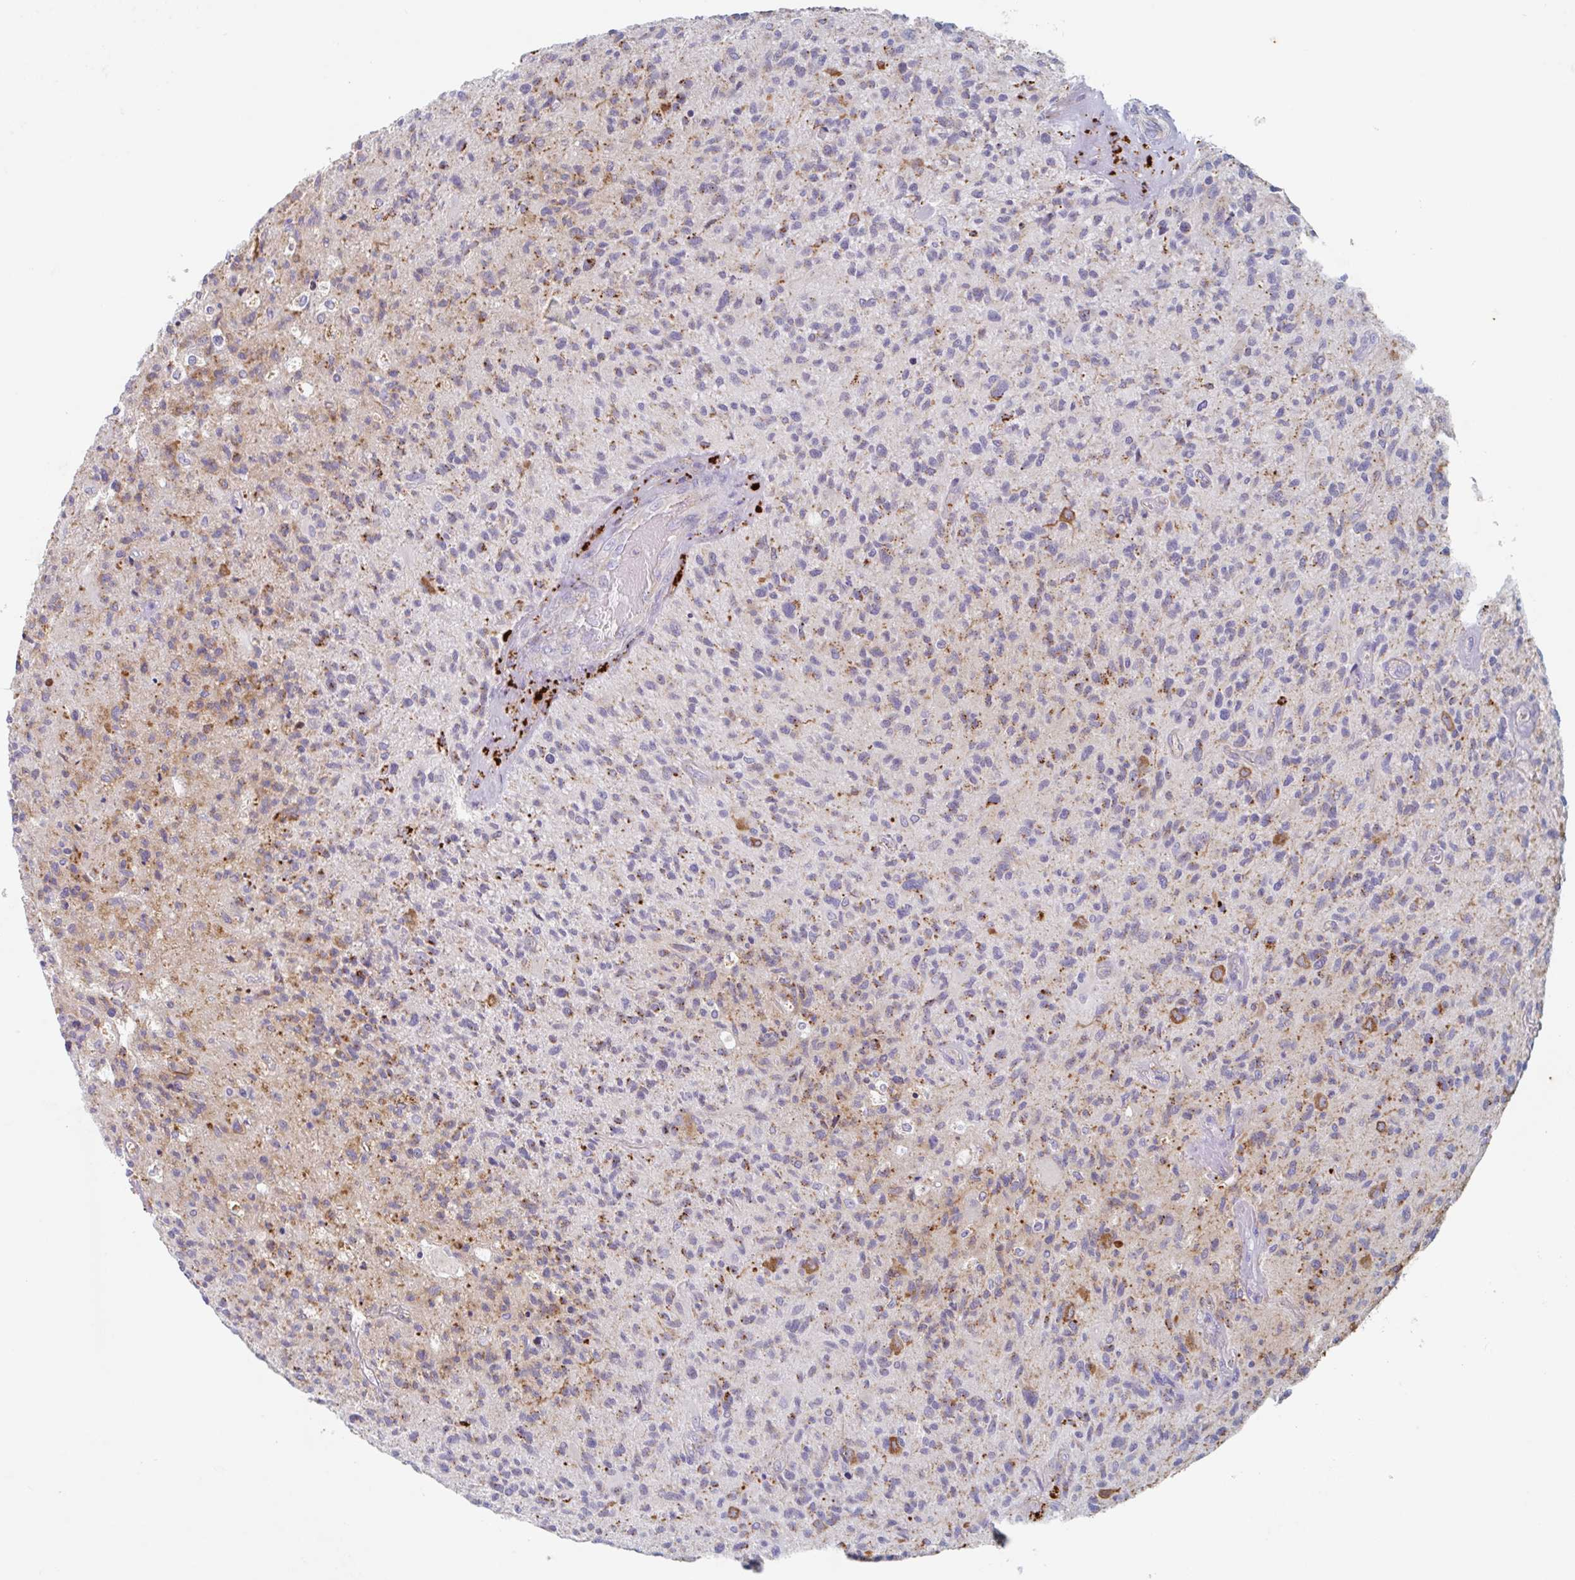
{"staining": {"intensity": "moderate", "quantity": "<25%", "location": "cytoplasmic/membranous"}, "tissue": "glioma", "cell_type": "Tumor cells", "image_type": "cancer", "snomed": [{"axis": "morphology", "description": "Glioma, malignant, High grade"}, {"axis": "topography", "description": "Brain"}], "caption": "Human glioma stained with a protein marker reveals moderate staining in tumor cells.", "gene": "MANBA", "patient": {"sex": "female", "age": 70}}